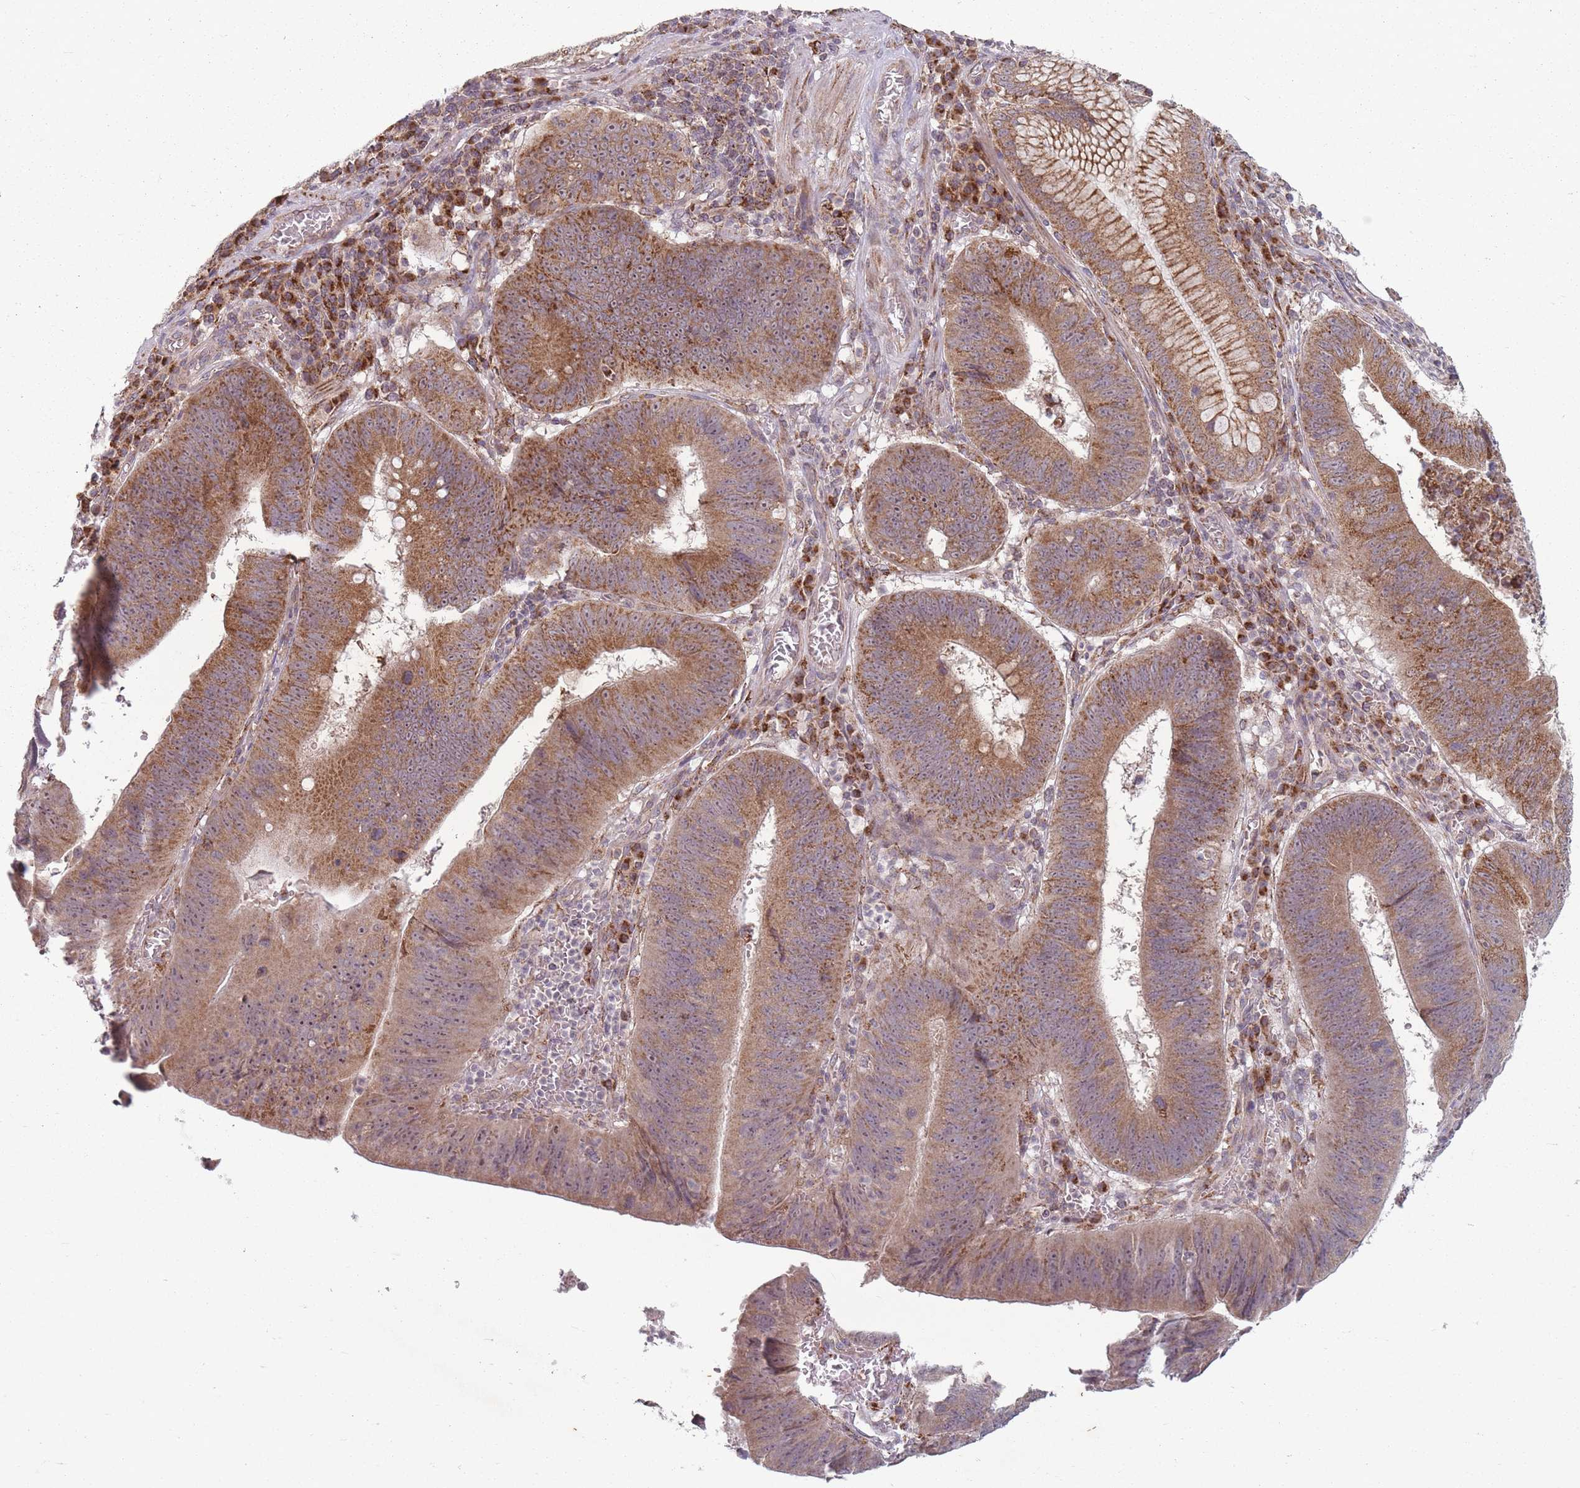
{"staining": {"intensity": "moderate", "quantity": ">75%", "location": "cytoplasmic/membranous,nuclear"}, "tissue": "stomach cancer", "cell_type": "Tumor cells", "image_type": "cancer", "snomed": [{"axis": "morphology", "description": "Adenocarcinoma, NOS"}, {"axis": "topography", "description": "Stomach"}], "caption": "Stomach adenocarcinoma stained for a protein shows moderate cytoplasmic/membranous and nuclear positivity in tumor cells.", "gene": "OR10Q1", "patient": {"sex": "male", "age": 59}}